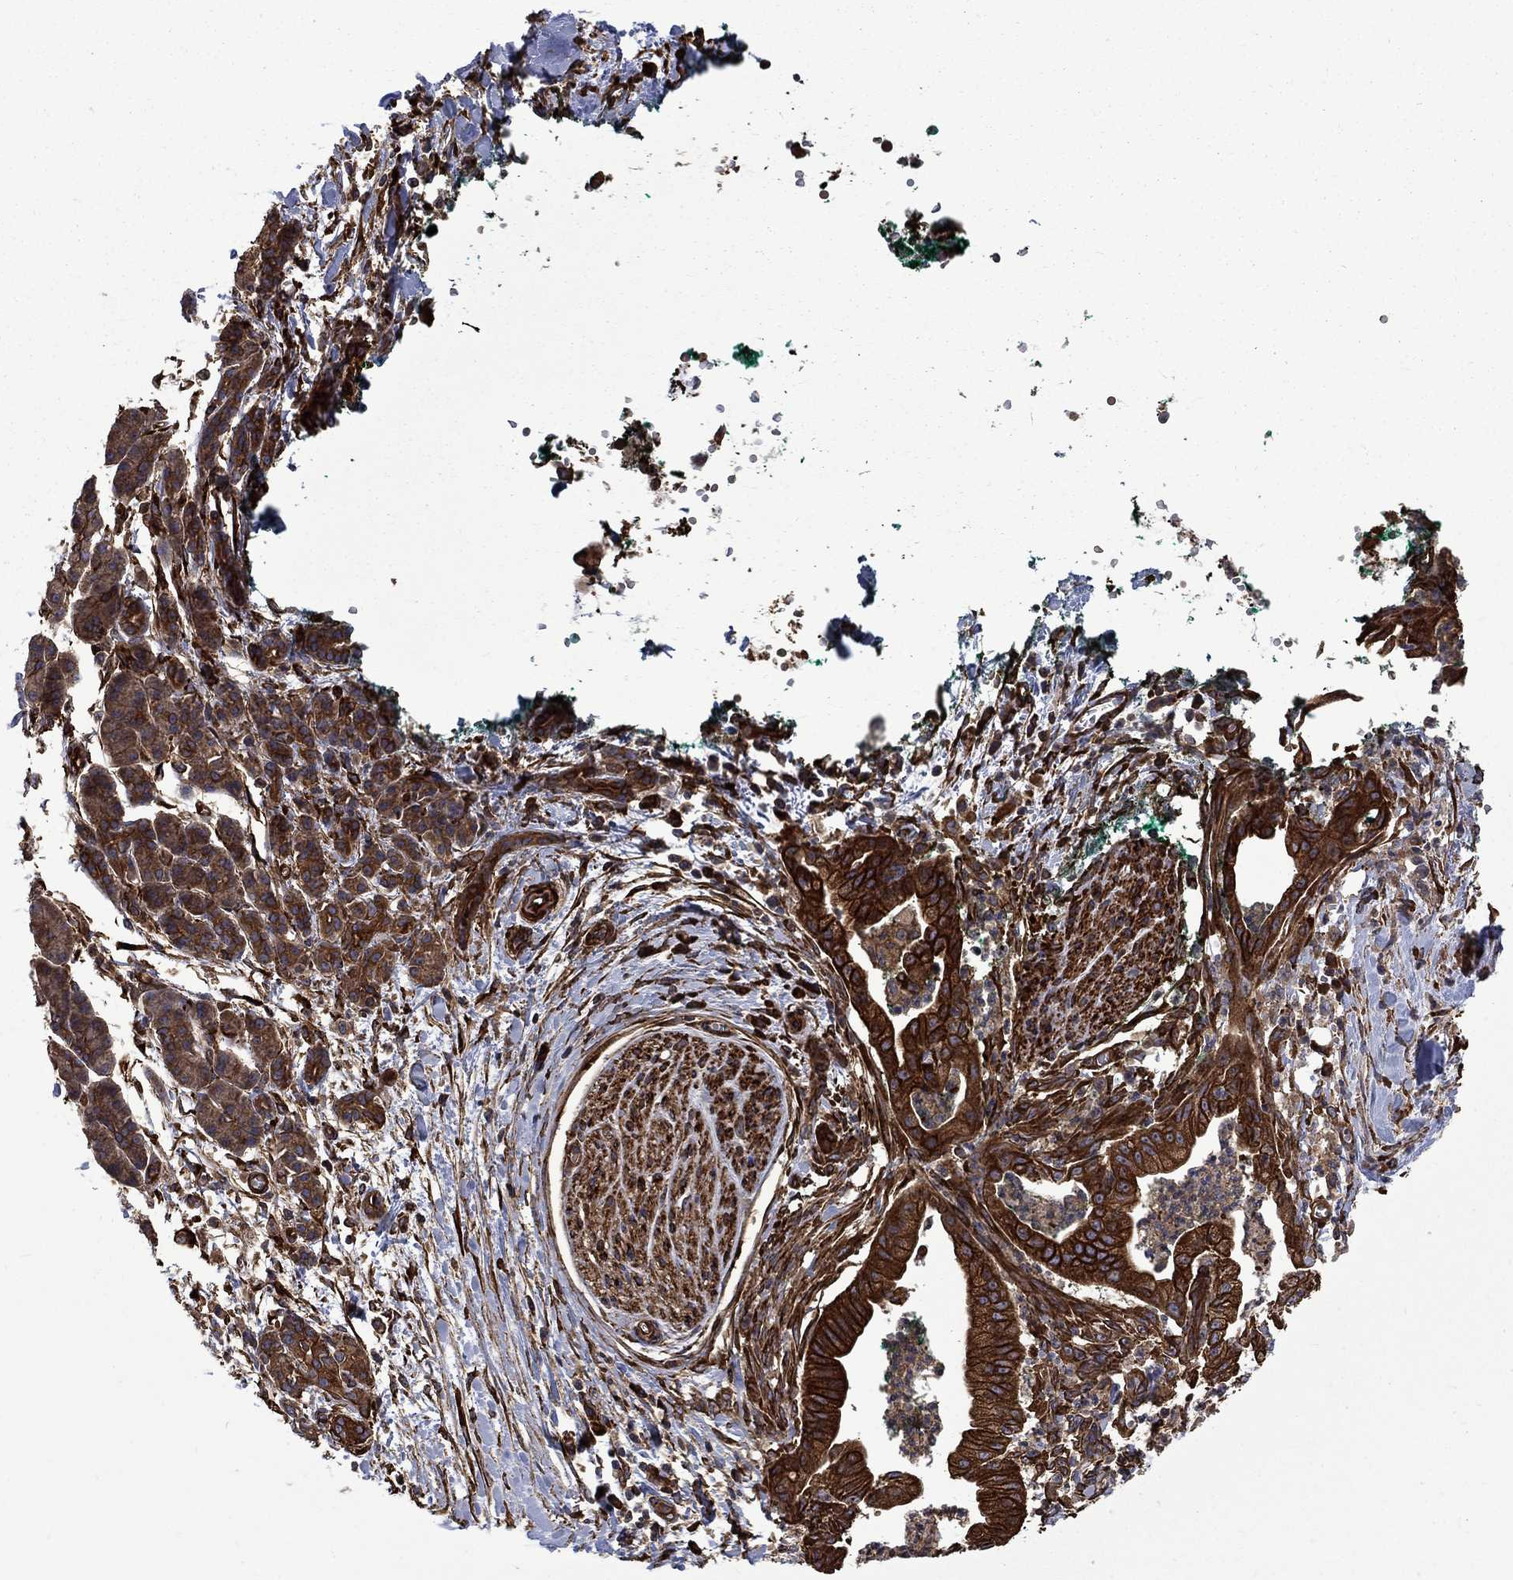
{"staining": {"intensity": "strong", "quantity": ">75%", "location": "cytoplasmic/membranous"}, "tissue": "pancreatic cancer", "cell_type": "Tumor cells", "image_type": "cancer", "snomed": [{"axis": "morphology", "description": "Normal tissue, NOS"}, {"axis": "morphology", "description": "Adenocarcinoma, NOS"}, {"axis": "topography", "description": "Lymph node"}, {"axis": "topography", "description": "Pancreas"}], "caption": "This photomicrograph exhibits immunohistochemistry staining of pancreatic adenocarcinoma, with high strong cytoplasmic/membranous positivity in approximately >75% of tumor cells.", "gene": "CUTC", "patient": {"sex": "female", "age": 58}}